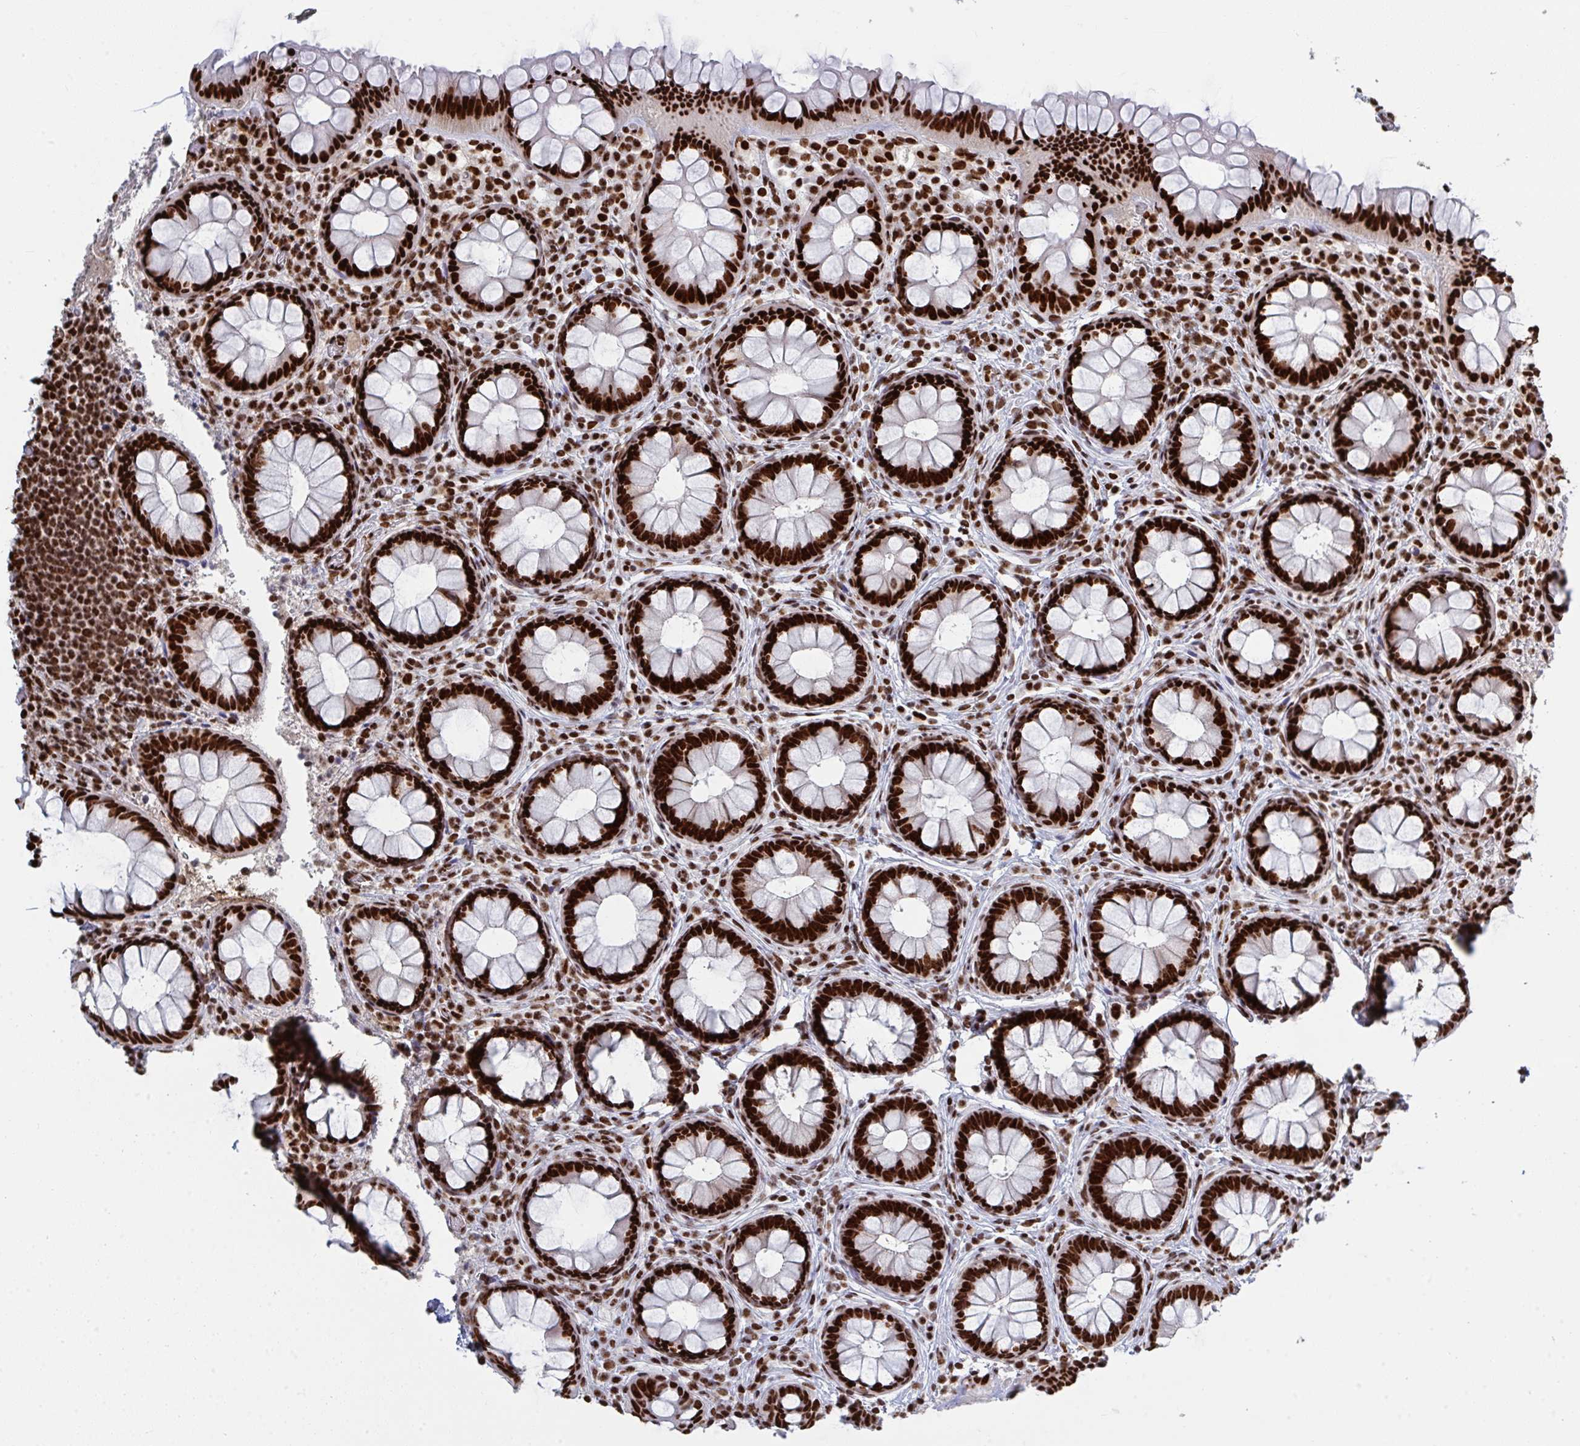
{"staining": {"intensity": "strong", "quantity": ">75%", "location": "nuclear"}, "tissue": "rectum", "cell_type": "Glandular cells", "image_type": "normal", "snomed": [{"axis": "morphology", "description": "Normal tissue, NOS"}, {"axis": "topography", "description": "Rectum"}], "caption": "Protein expression analysis of normal human rectum reveals strong nuclear expression in about >75% of glandular cells. Using DAB (3,3'-diaminobenzidine) (brown) and hematoxylin (blue) stains, captured at high magnification using brightfield microscopy.", "gene": "ZNF607", "patient": {"sex": "female", "age": 69}}